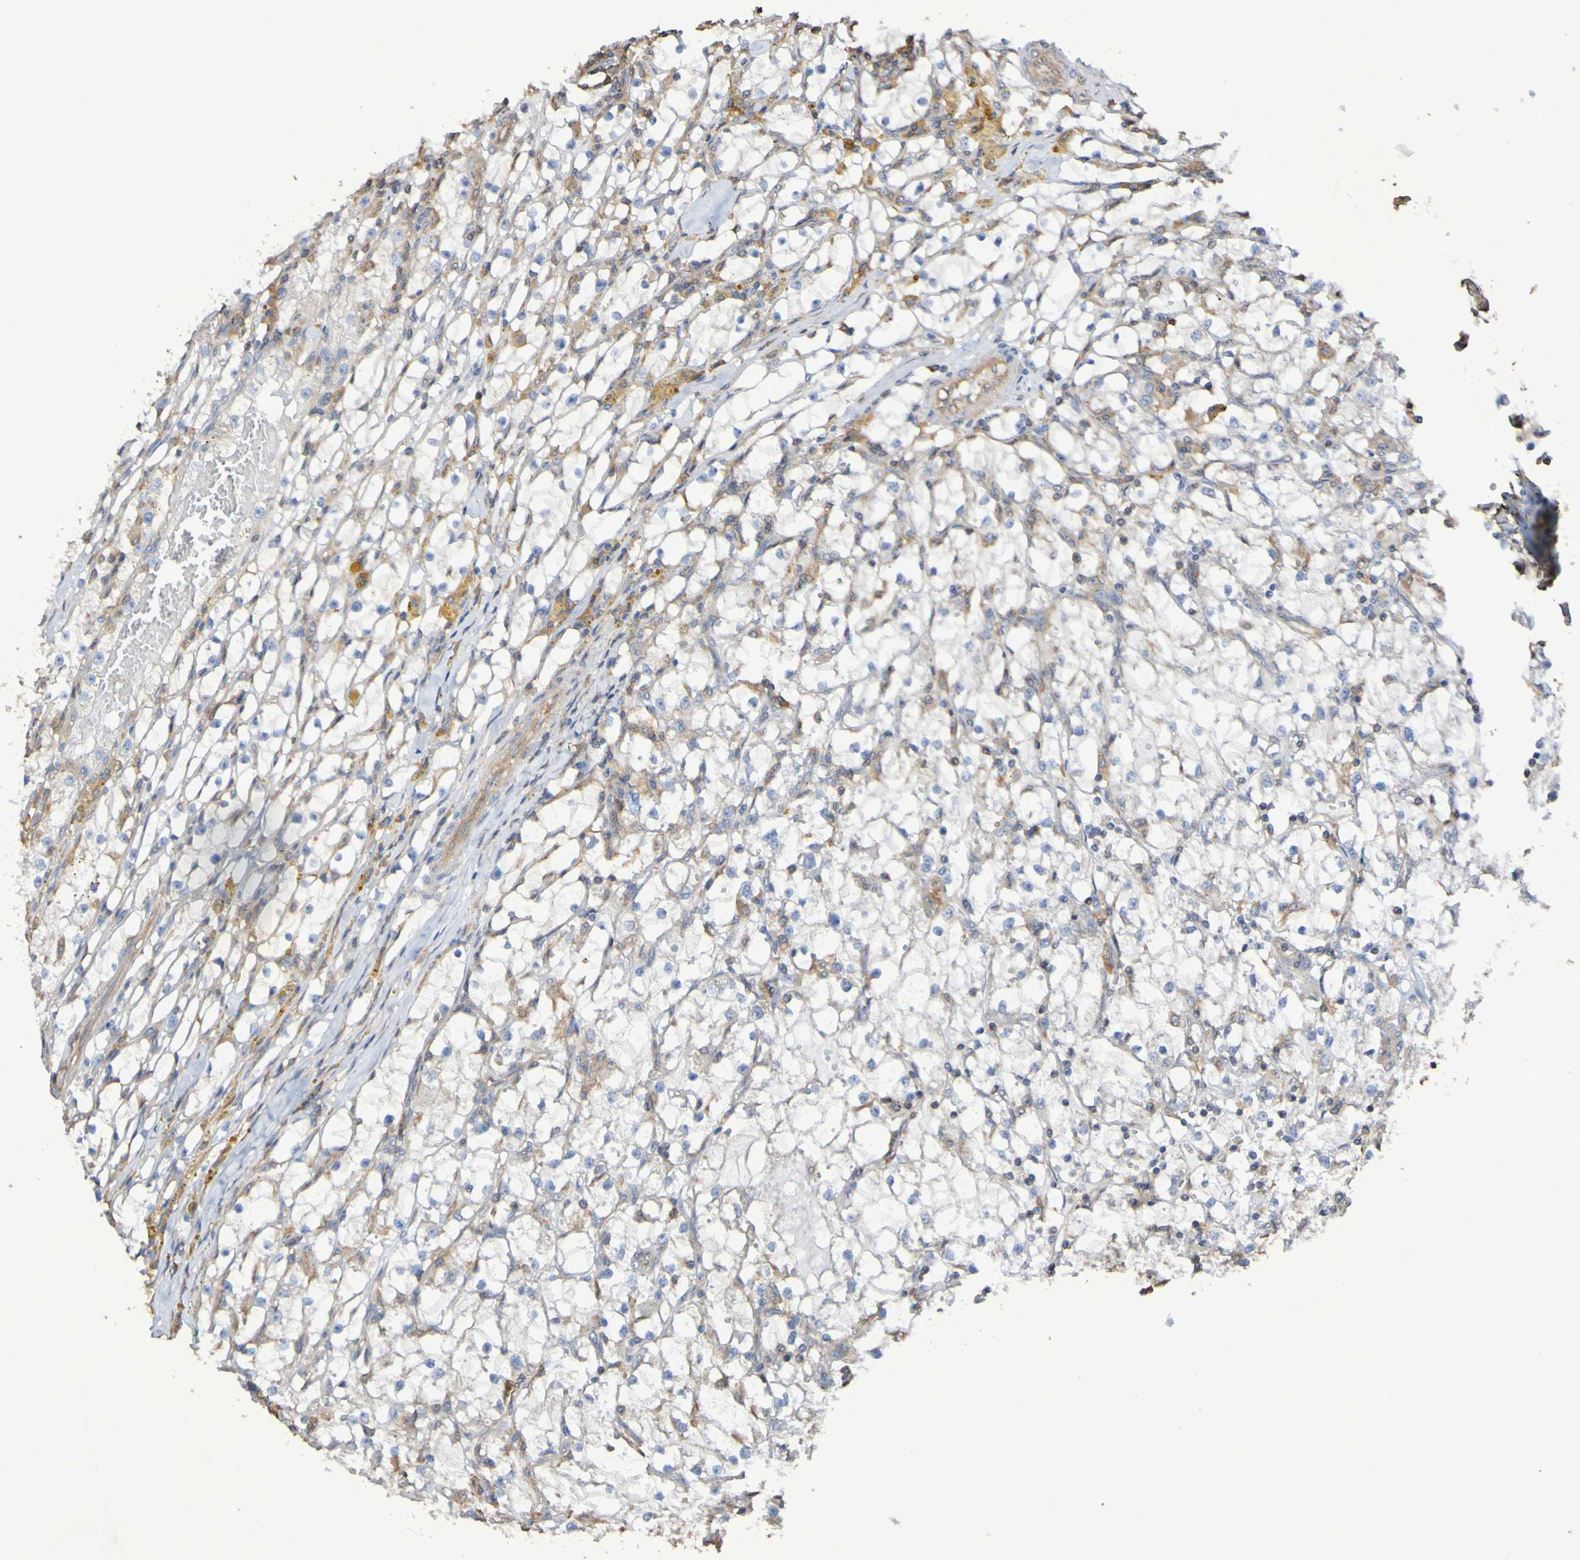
{"staining": {"intensity": "negative", "quantity": "none", "location": "none"}, "tissue": "renal cancer", "cell_type": "Tumor cells", "image_type": "cancer", "snomed": [{"axis": "morphology", "description": "Adenocarcinoma, NOS"}, {"axis": "topography", "description": "Kidney"}], "caption": "An IHC histopathology image of renal adenocarcinoma is shown. There is no staining in tumor cells of renal adenocarcinoma.", "gene": "SYNJ1", "patient": {"sex": "male", "age": 56}}